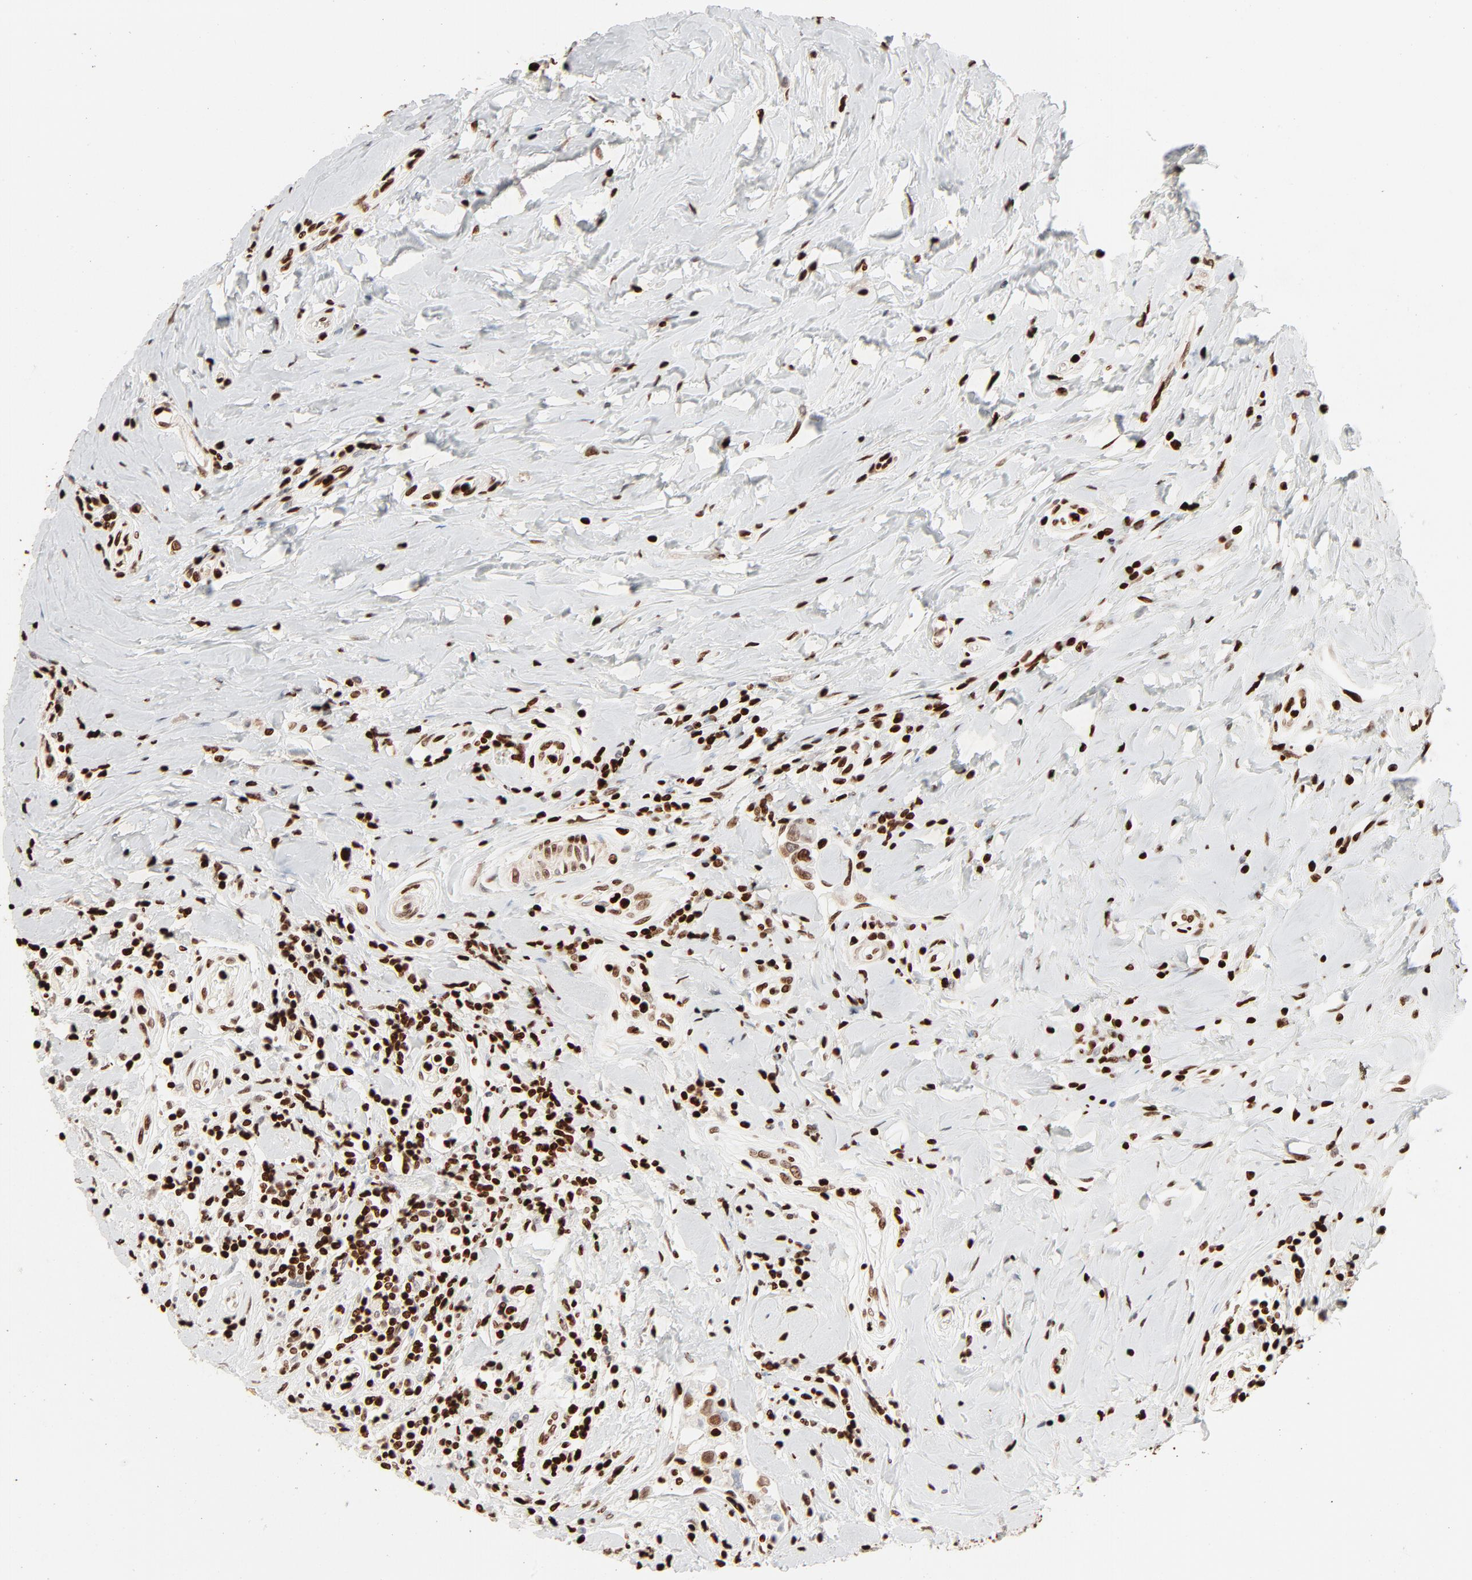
{"staining": {"intensity": "moderate", "quantity": ">75%", "location": "nuclear"}, "tissue": "breast cancer", "cell_type": "Tumor cells", "image_type": "cancer", "snomed": [{"axis": "morphology", "description": "Duct carcinoma"}, {"axis": "topography", "description": "Breast"}], "caption": "Protein analysis of breast cancer tissue exhibits moderate nuclear expression in approximately >75% of tumor cells.", "gene": "HMGB2", "patient": {"sex": "female", "age": 27}}